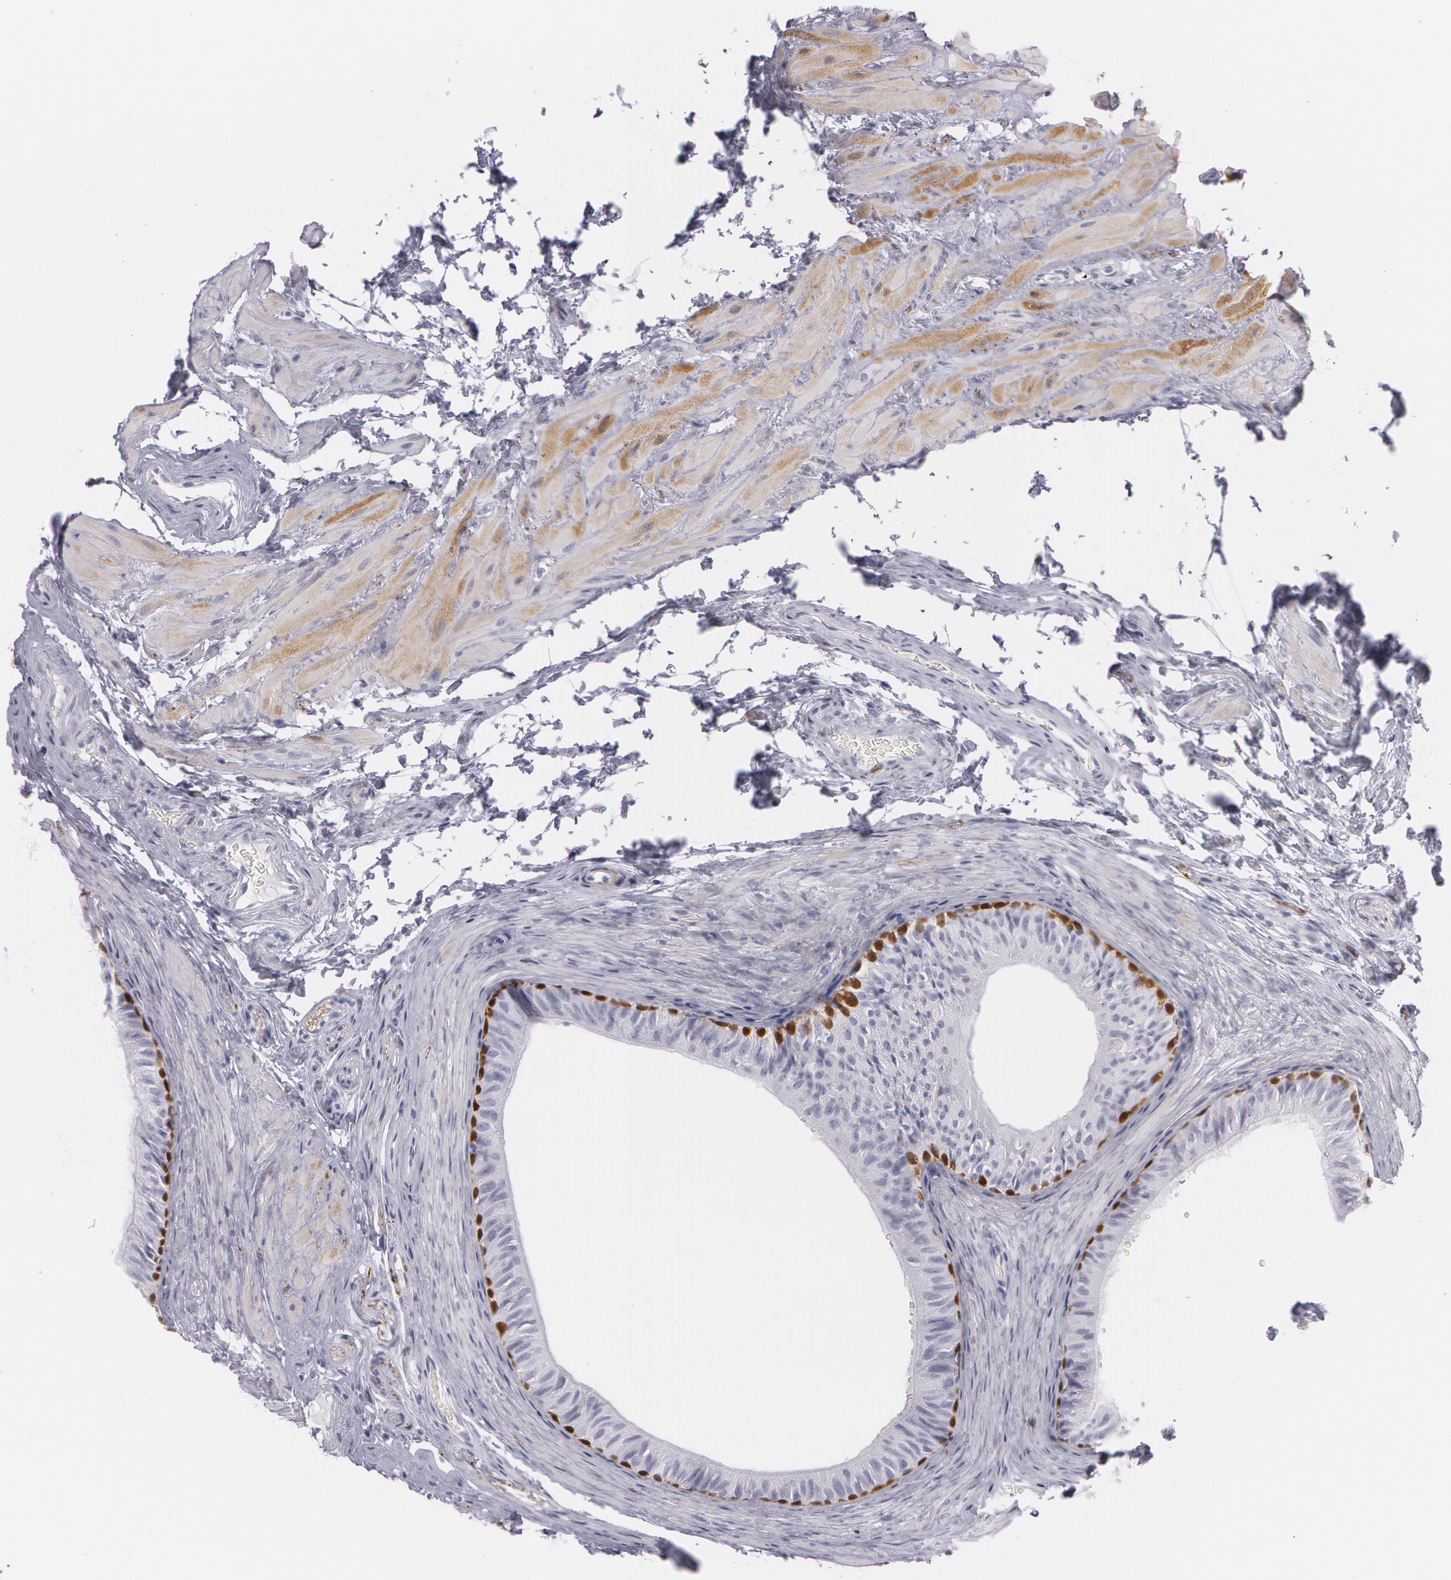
{"staining": {"intensity": "moderate", "quantity": "<25%", "location": "cytoplasmic/membranous"}, "tissue": "epididymis", "cell_type": "Glandular cells", "image_type": "normal", "snomed": [{"axis": "morphology", "description": "Normal tissue, NOS"}, {"axis": "topography", "description": "Testis"}, {"axis": "topography", "description": "Epididymis"}], "caption": "This histopathology image reveals unremarkable epididymis stained with immunohistochemistry (IHC) to label a protein in brown. The cytoplasmic/membranous of glandular cells show moderate positivity for the protein. Nuclei are counter-stained blue.", "gene": "SNCG", "patient": {"sex": "male", "age": 36}}